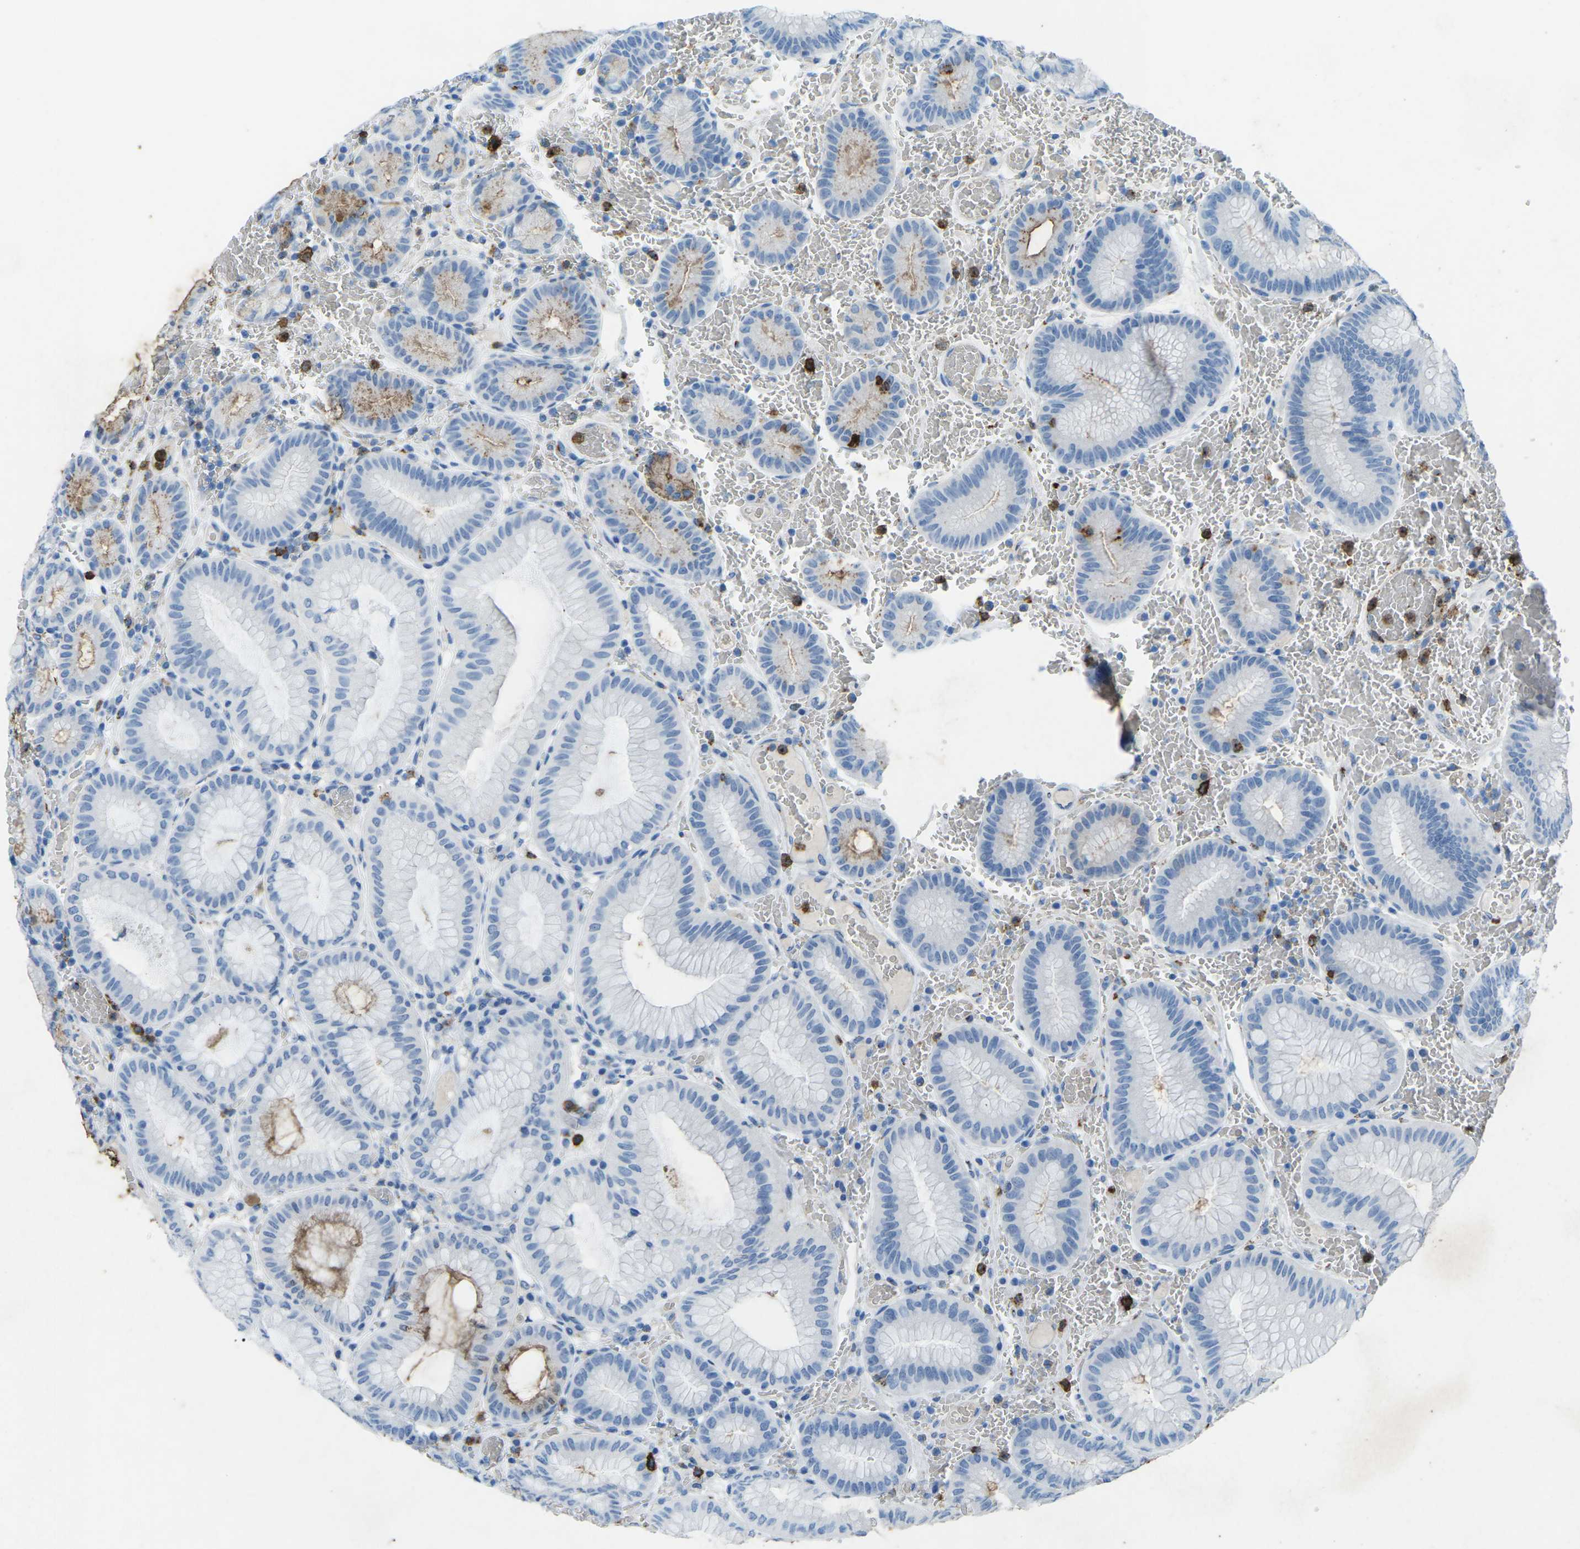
{"staining": {"intensity": "moderate", "quantity": "<25%", "location": "cytoplasmic/membranous"}, "tissue": "stomach", "cell_type": "Glandular cells", "image_type": "normal", "snomed": [{"axis": "morphology", "description": "Normal tissue, NOS"}, {"axis": "morphology", "description": "Carcinoid, malignant, NOS"}, {"axis": "topography", "description": "Stomach, upper"}], "caption": "Immunohistochemical staining of normal stomach demonstrates low levels of moderate cytoplasmic/membranous staining in approximately <25% of glandular cells.", "gene": "CTAGE1", "patient": {"sex": "male", "age": 39}}